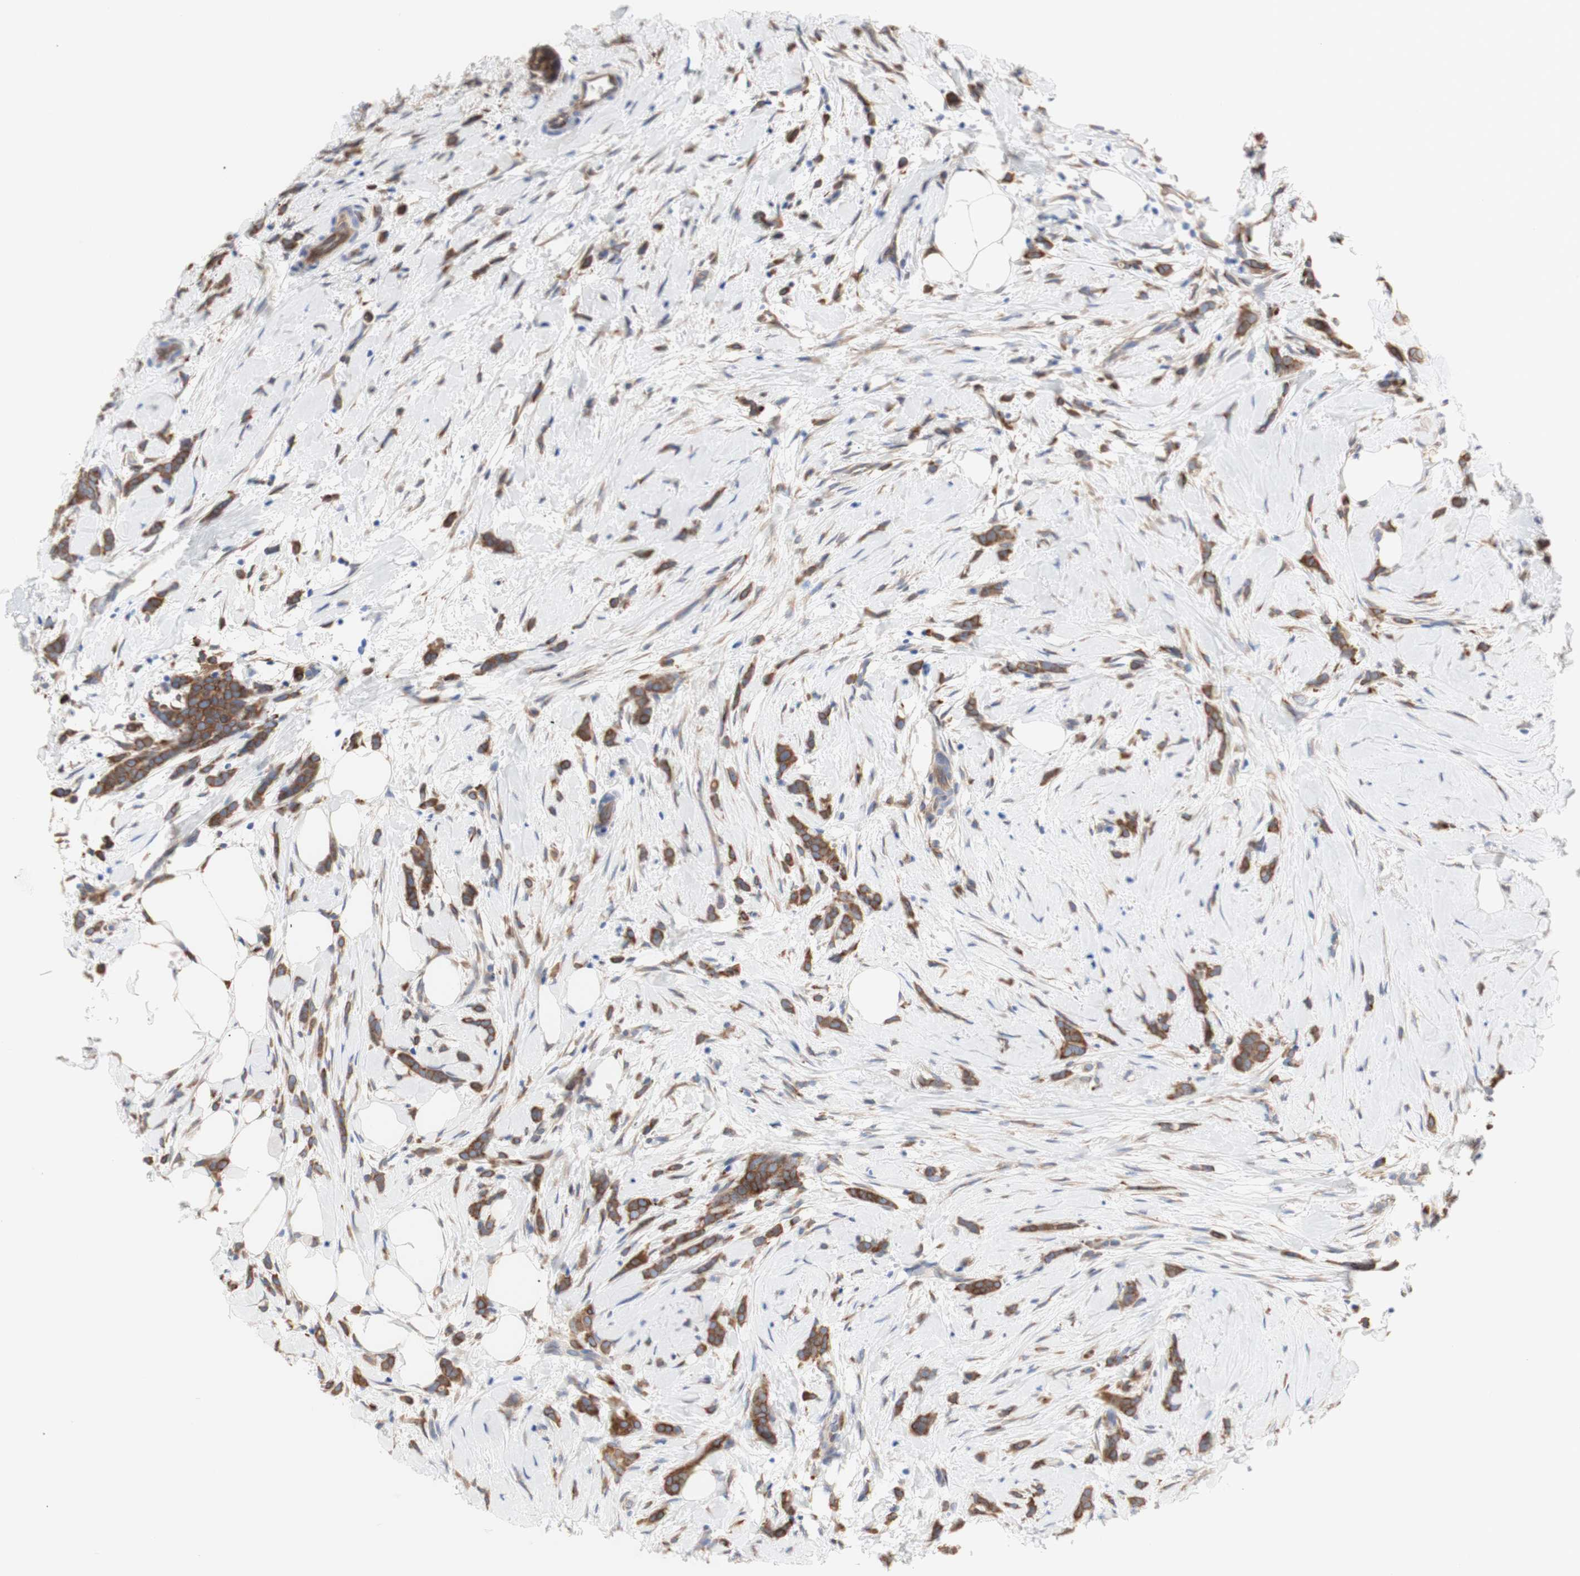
{"staining": {"intensity": "moderate", "quantity": ">75%", "location": "cytoplasmic/membranous"}, "tissue": "breast cancer", "cell_type": "Tumor cells", "image_type": "cancer", "snomed": [{"axis": "morphology", "description": "Lobular carcinoma, in situ"}, {"axis": "morphology", "description": "Lobular carcinoma"}, {"axis": "topography", "description": "Breast"}], "caption": "The immunohistochemical stain shows moderate cytoplasmic/membranous expression in tumor cells of breast cancer tissue.", "gene": "ERLIN1", "patient": {"sex": "female", "age": 41}}